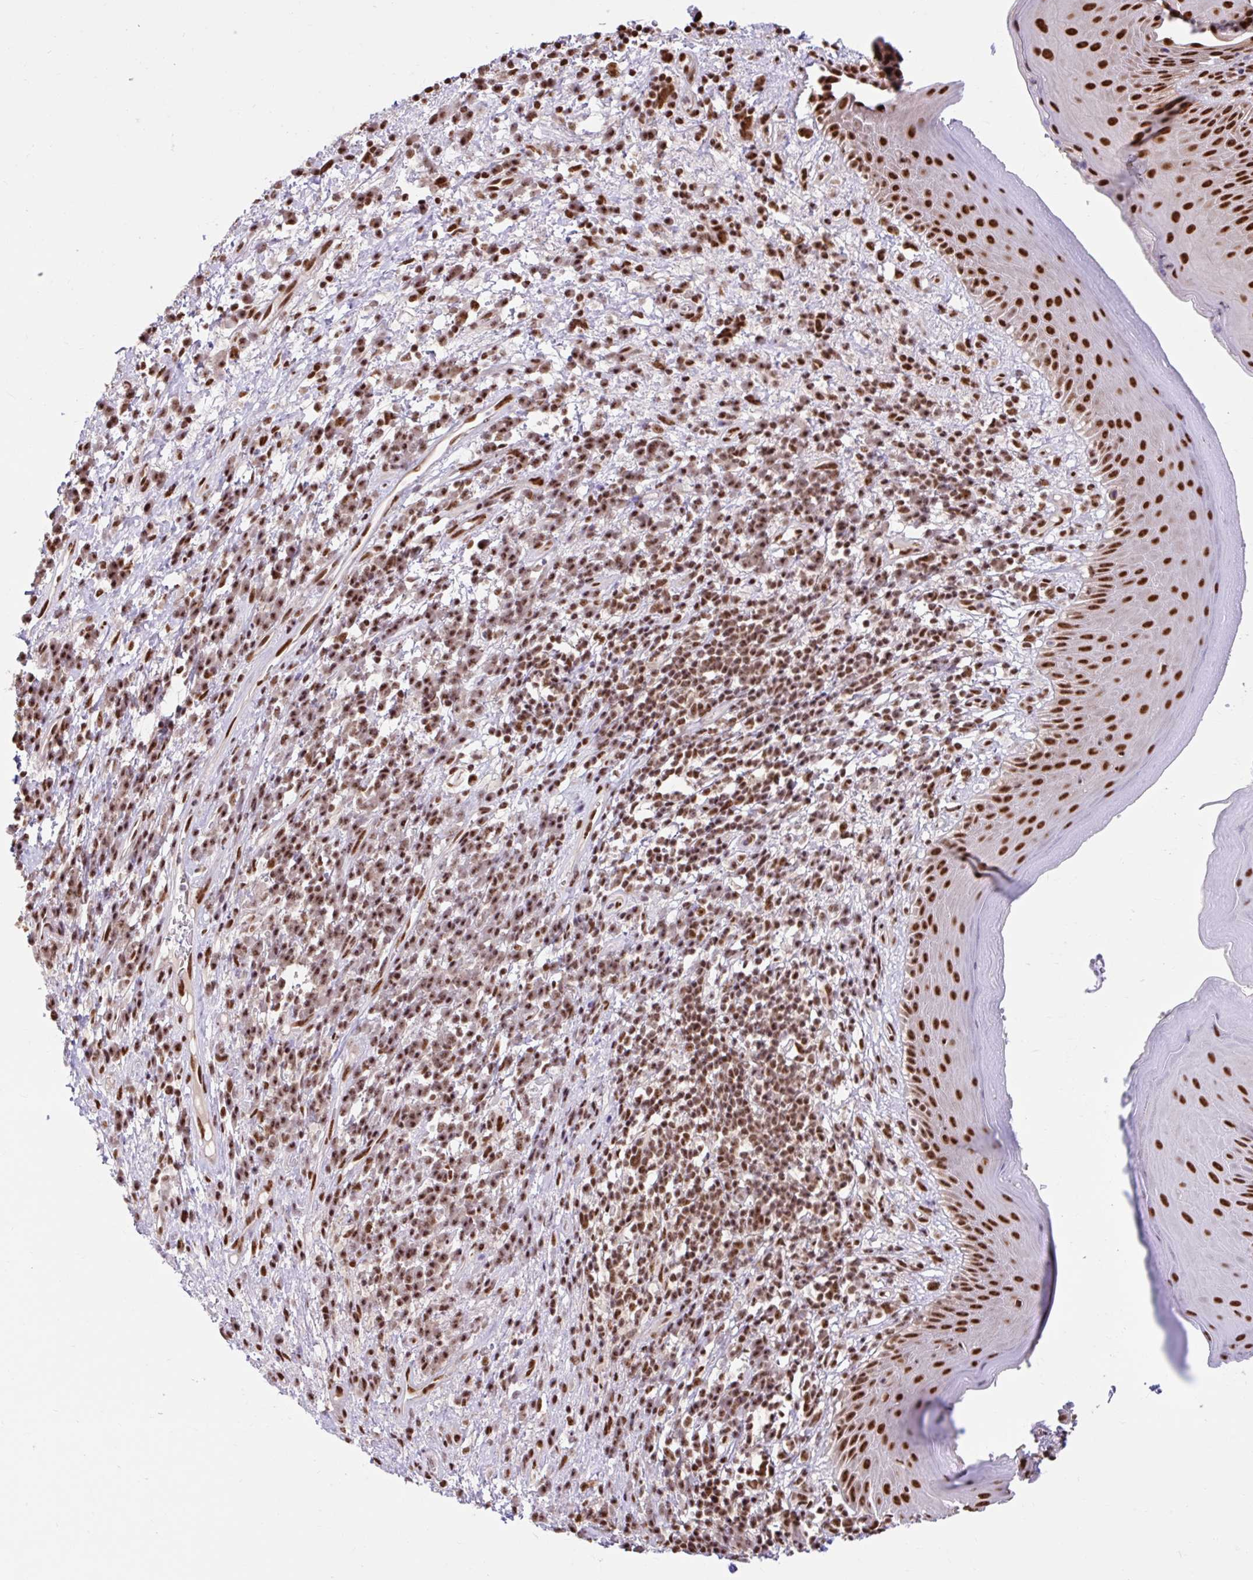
{"staining": {"intensity": "strong", "quantity": ">75%", "location": "nuclear"}, "tissue": "skin", "cell_type": "Epidermal cells", "image_type": "normal", "snomed": [{"axis": "morphology", "description": "Normal tissue, NOS"}, {"axis": "topography", "description": "Anal"}], "caption": "An immunohistochemistry histopathology image of benign tissue is shown. Protein staining in brown highlights strong nuclear positivity in skin within epidermal cells.", "gene": "ABCA9", "patient": {"sex": "male", "age": 78}}